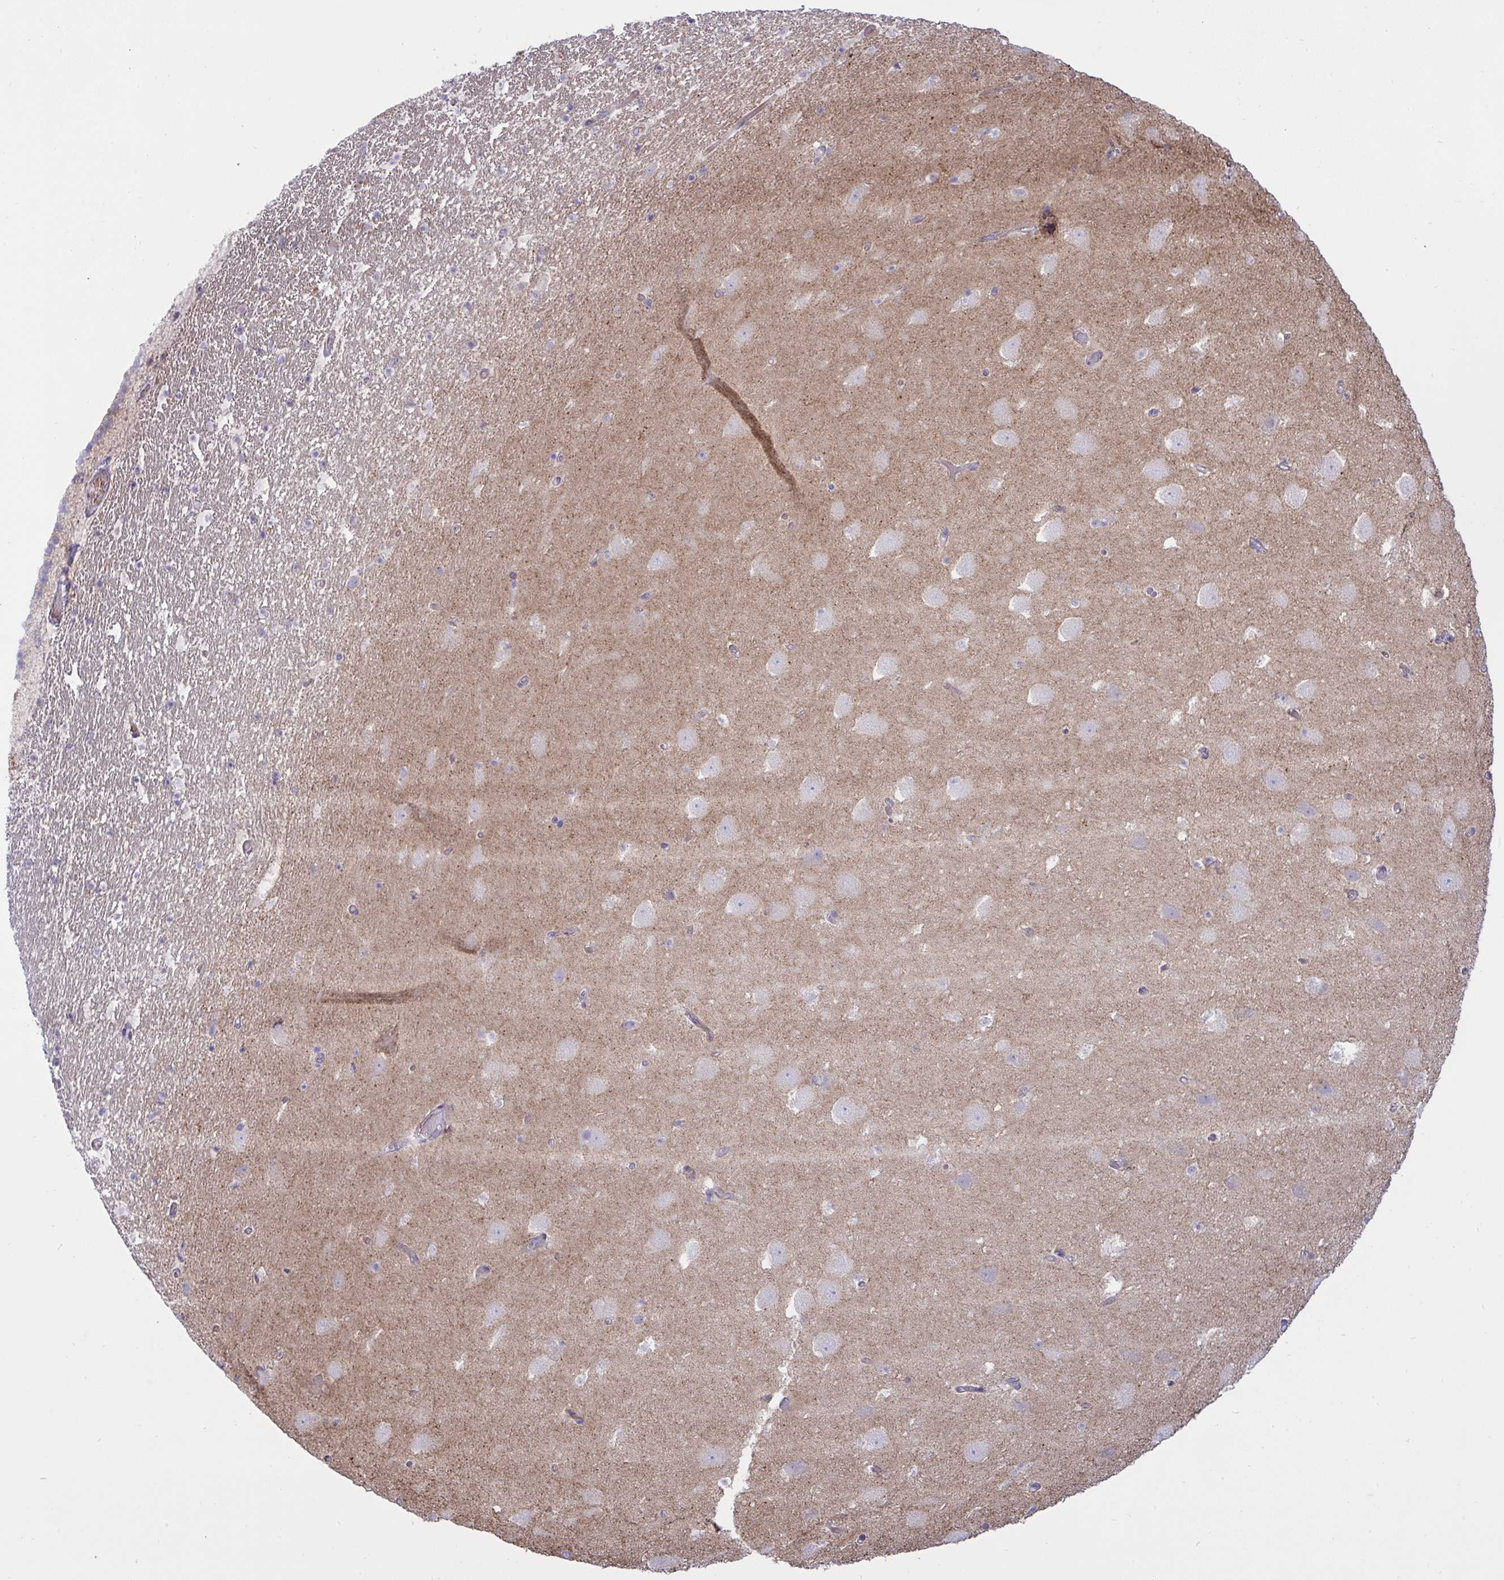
{"staining": {"intensity": "negative", "quantity": "none", "location": "none"}, "tissue": "hippocampus", "cell_type": "Glial cells", "image_type": "normal", "snomed": [{"axis": "morphology", "description": "Normal tissue, NOS"}, {"axis": "topography", "description": "Hippocampus"}], "caption": "Human hippocampus stained for a protein using immunohistochemistry demonstrates no staining in glial cells.", "gene": "NTN1", "patient": {"sex": "female", "age": 42}}